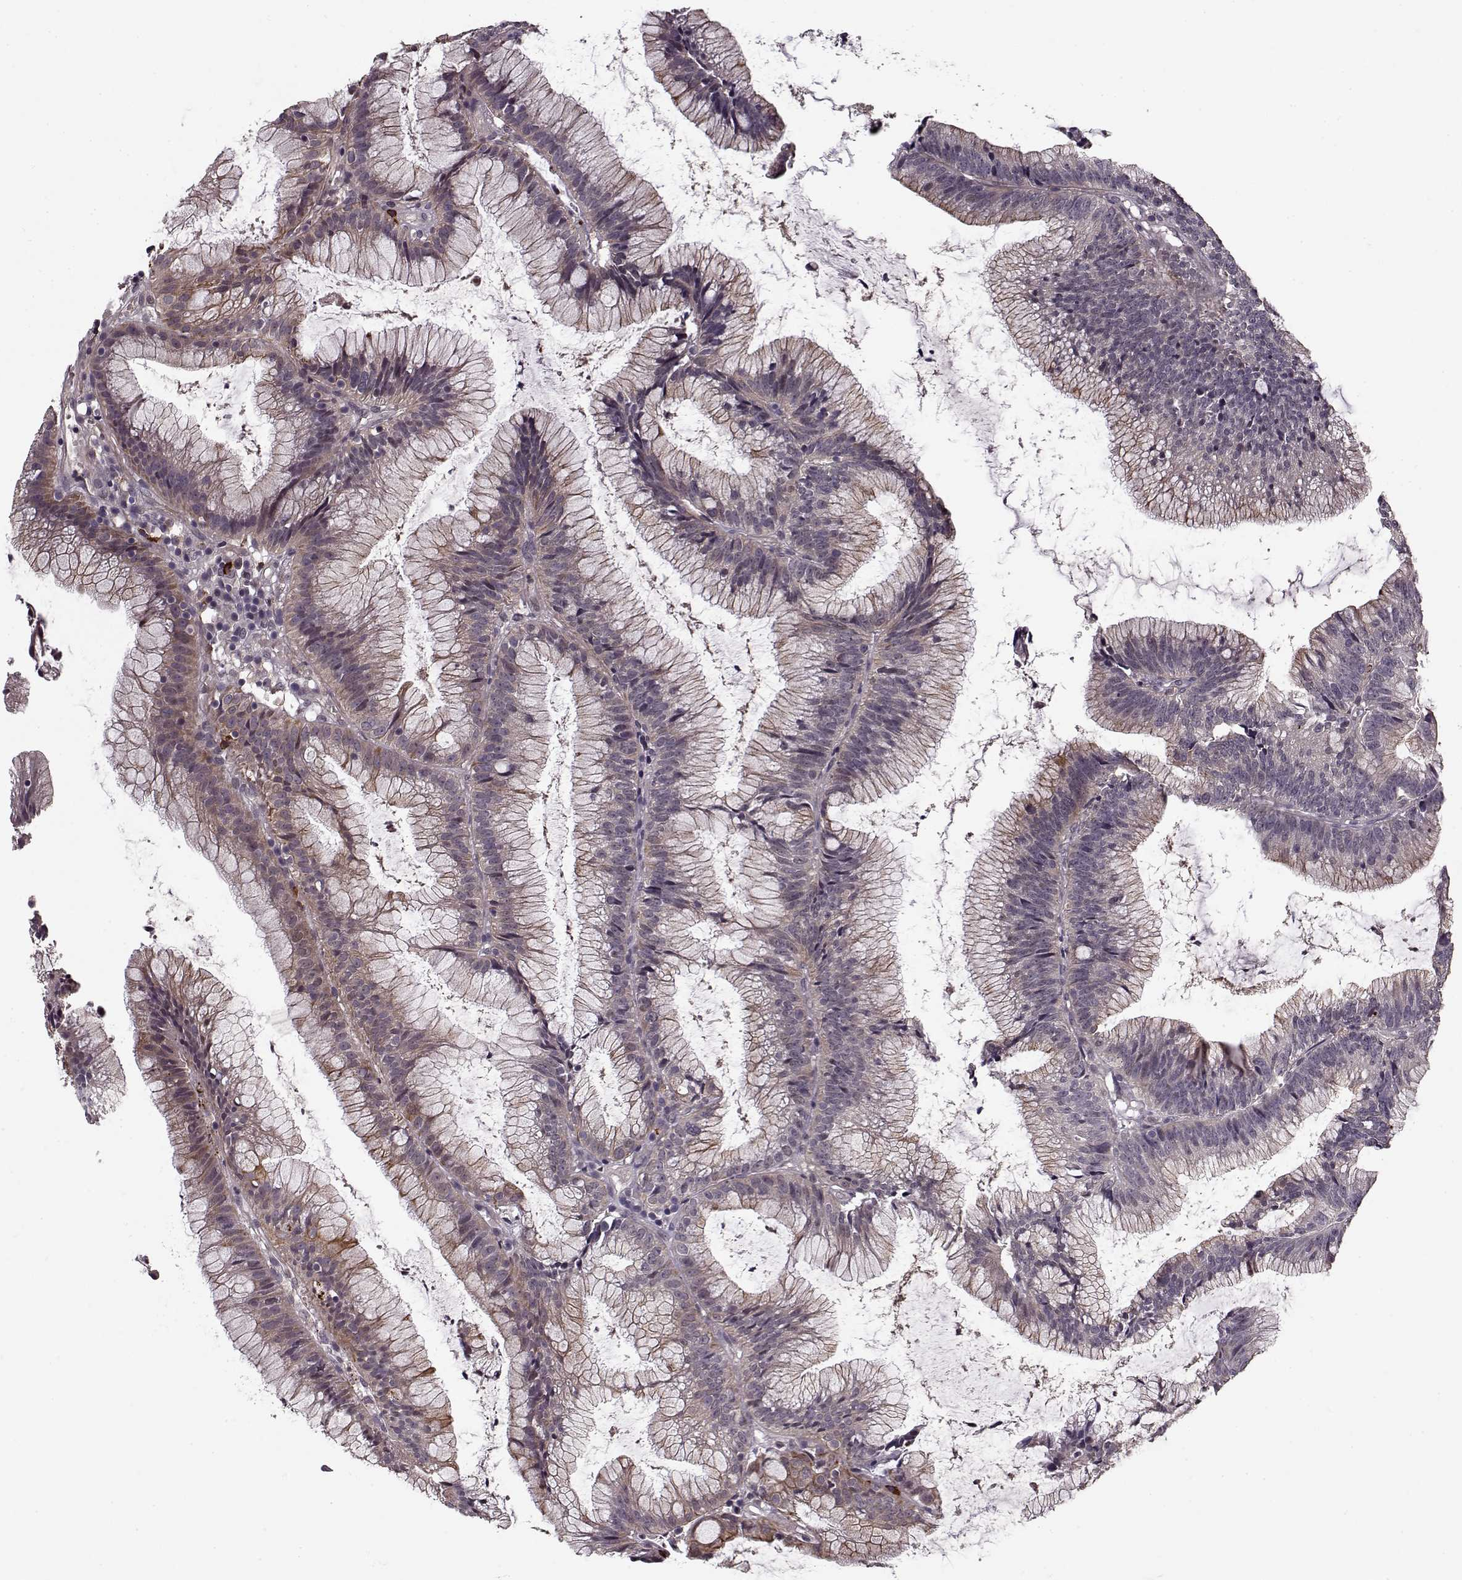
{"staining": {"intensity": "strong", "quantity": "<25%", "location": "cytoplasmic/membranous"}, "tissue": "colorectal cancer", "cell_type": "Tumor cells", "image_type": "cancer", "snomed": [{"axis": "morphology", "description": "Adenocarcinoma, NOS"}, {"axis": "topography", "description": "Colon"}], "caption": "Adenocarcinoma (colorectal) was stained to show a protein in brown. There is medium levels of strong cytoplasmic/membranous staining in approximately <25% of tumor cells. (DAB IHC with brightfield microscopy, high magnification).", "gene": "DENND4B", "patient": {"sex": "female", "age": 78}}